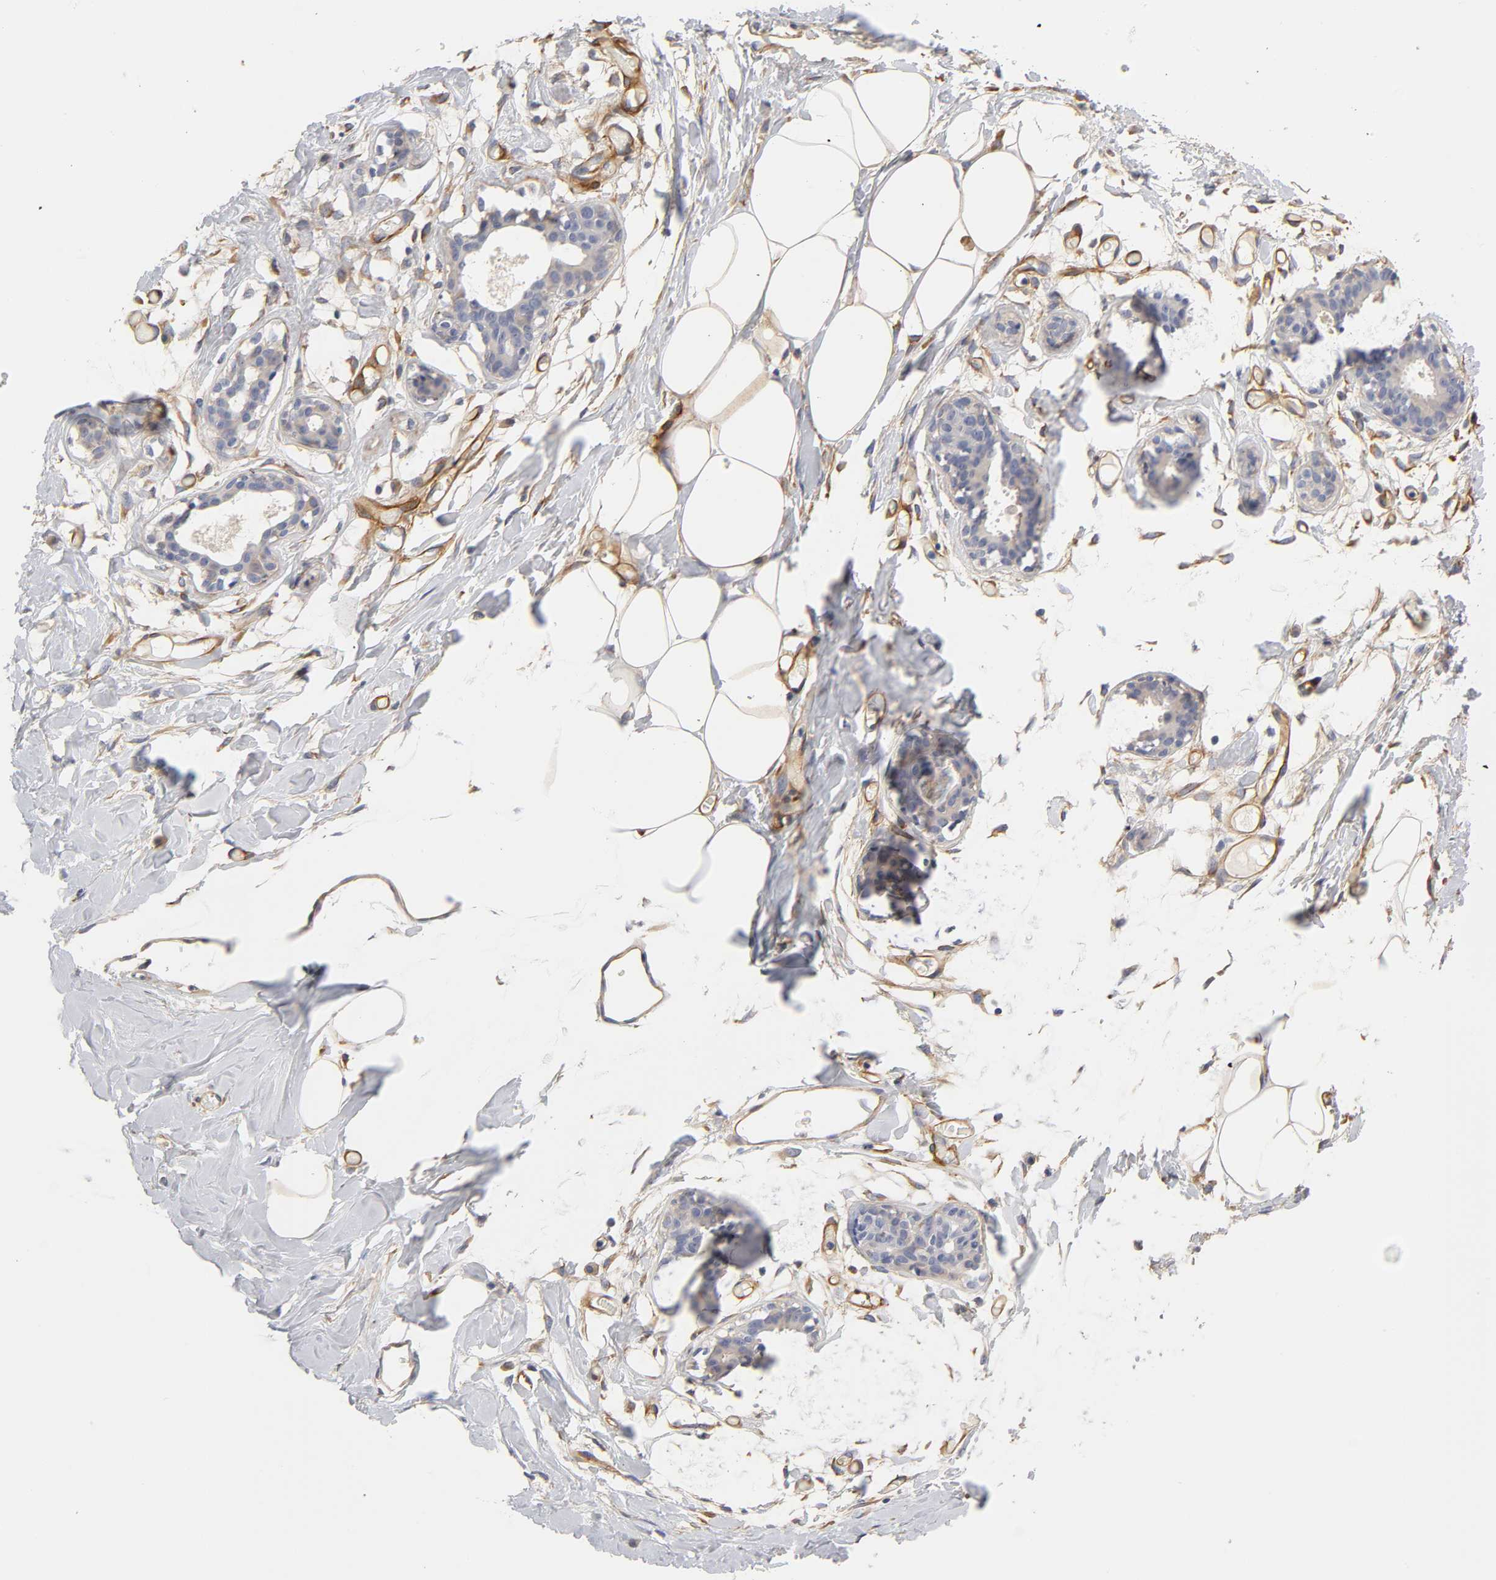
{"staining": {"intensity": "negative", "quantity": "none", "location": "none"}, "tissue": "breast", "cell_type": "Adipocytes", "image_type": "normal", "snomed": [{"axis": "morphology", "description": "Normal tissue, NOS"}, {"axis": "topography", "description": "Breast"}, {"axis": "topography", "description": "Adipose tissue"}], "caption": "IHC image of normal breast: human breast stained with DAB (3,3'-diaminobenzidine) exhibits no significant protein positivity in adipocytes. (Stains: DAB (3,3'-diaminobenzidine) immunohistochemistry with hematoxylin counter stain, Microscopy: brightfield microscopy at high magnification).", "gene": "LAMB1", "patient": {"sex": "female", "age": 25}}